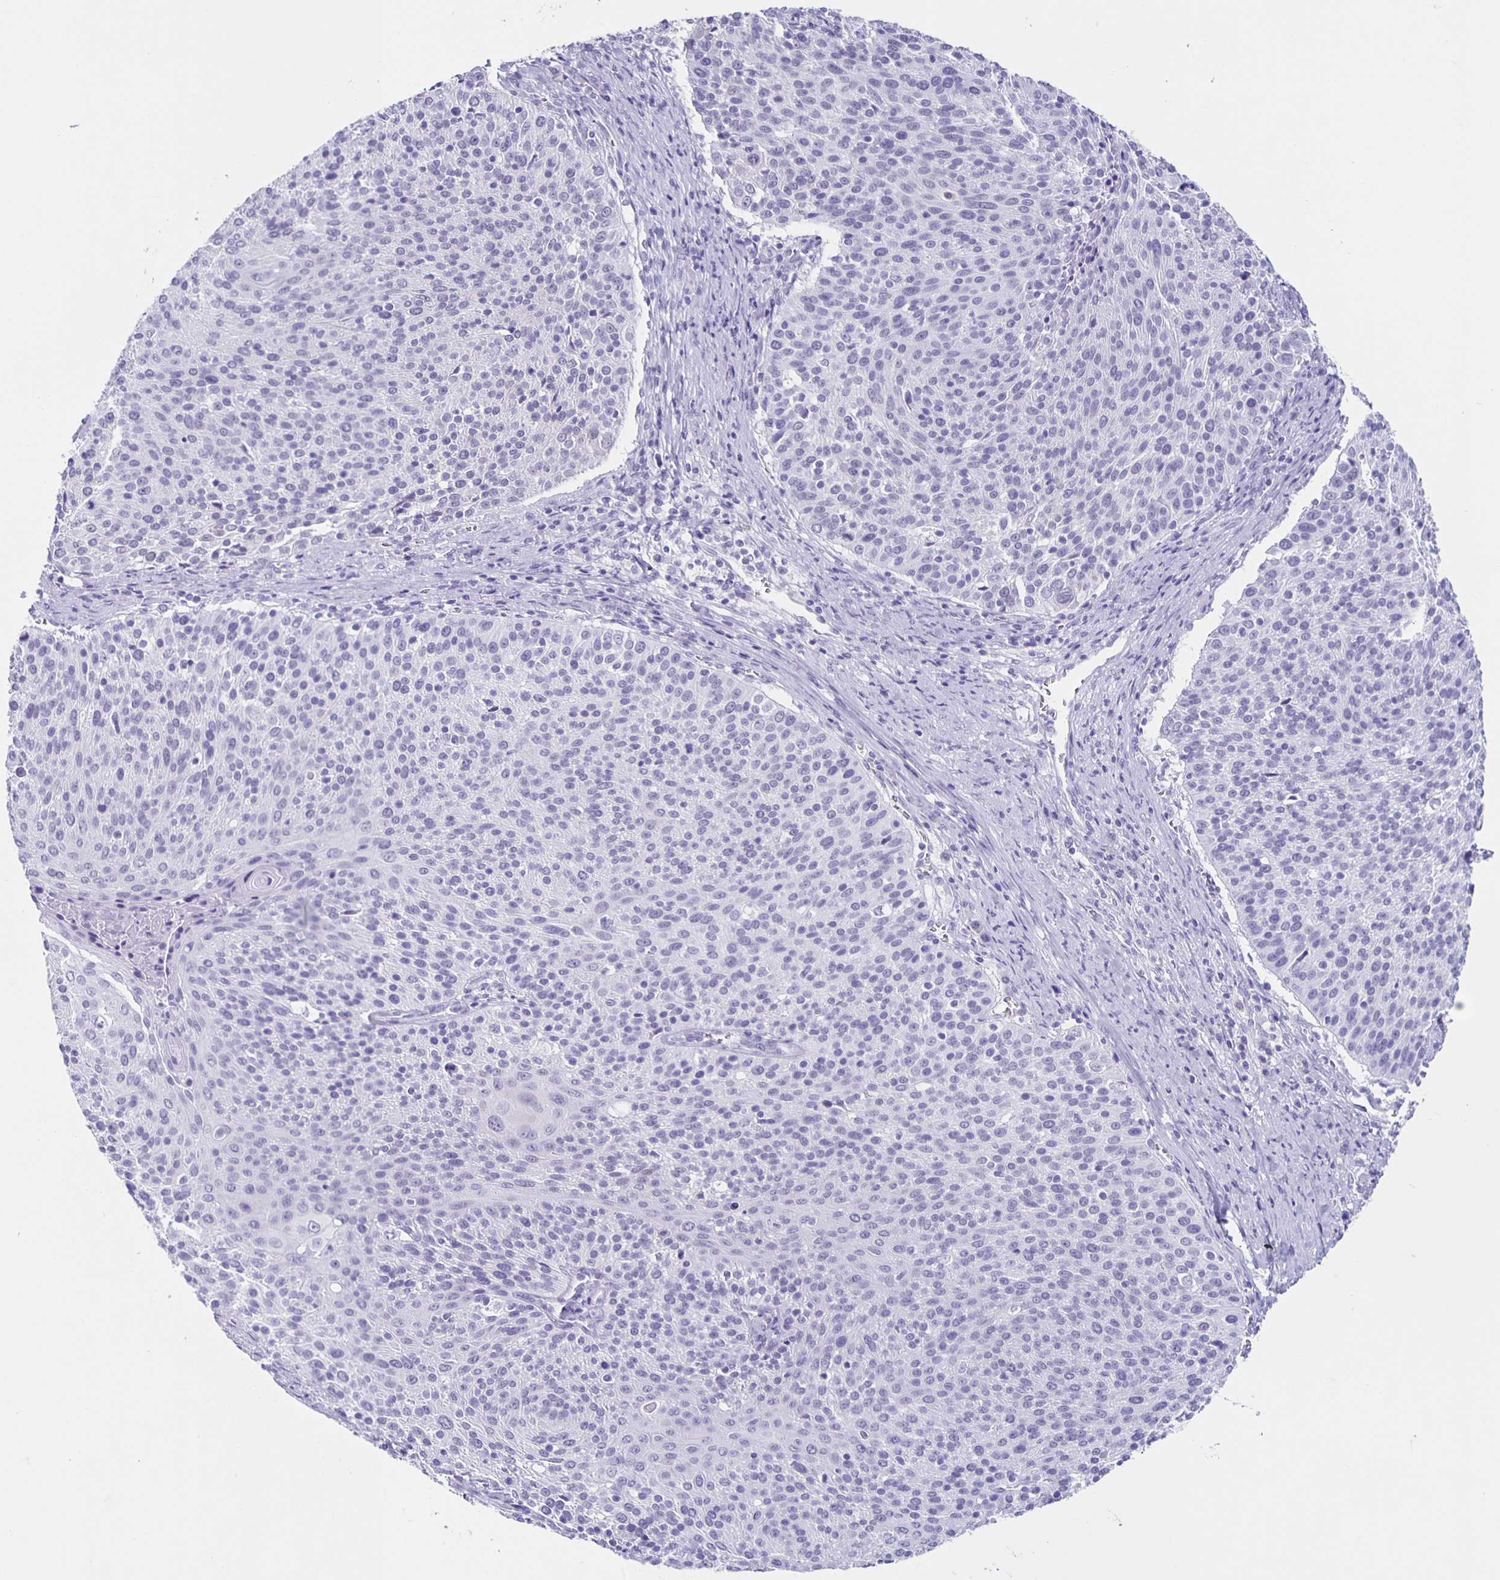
{"staining": {"intensity": "negative", "quantity": "none", "location": "none"}, "tissue": "cervical cancer", "cell_type": "Tumor cells", "image_type": "cancer", "snomed": [{"axis": "morphology", "description": "Squamous cell carcinoma, NOS"}, {"axis": "topography", "description": "Cervix"}], "caption": "Histopathology image shows no significant protein positivity in tumor cells of cervical cancer (squamous cell carcinoma).", "gene": "TPPP", "patient": {"sex": "female", "age": 31}}